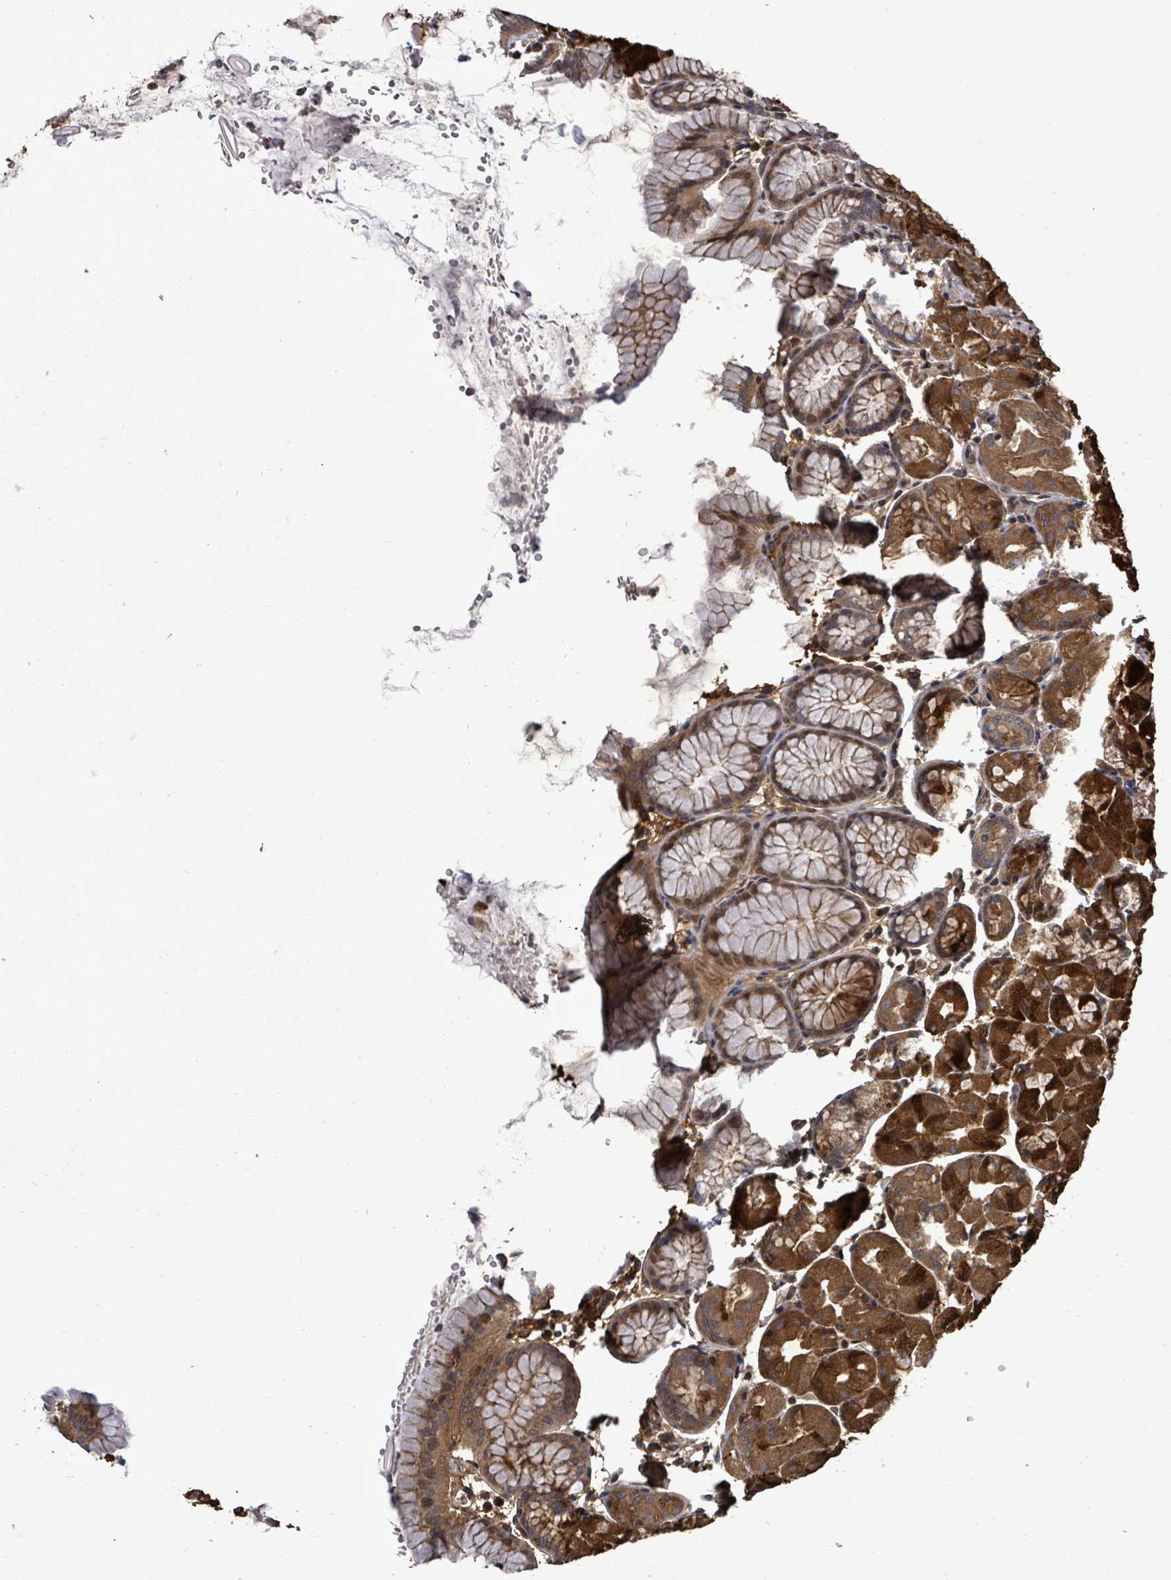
{"staining": {"intensity": "strong", "quantity": ">75%", "location": "cytoplasmic/membranous"}, "tissue": "stomach", "cell_type": "Glandular cells", "image_type": "normal", "snomed": [{"axis": "morphology", "description": "Normal tissue, NOS"}, {"axis": "topography", "description": "Stomach, upper"}], "caption": "Benign stomach was stained to show a protein in brown. There is high levels of strong cytoplasmic/membranous staining in about >75% of glandular cells. (Brightfield microscopy of DAB IHC at high magnification).", "gene": "KRTAP27", "patient": {"sex": "male", "age": 47}}